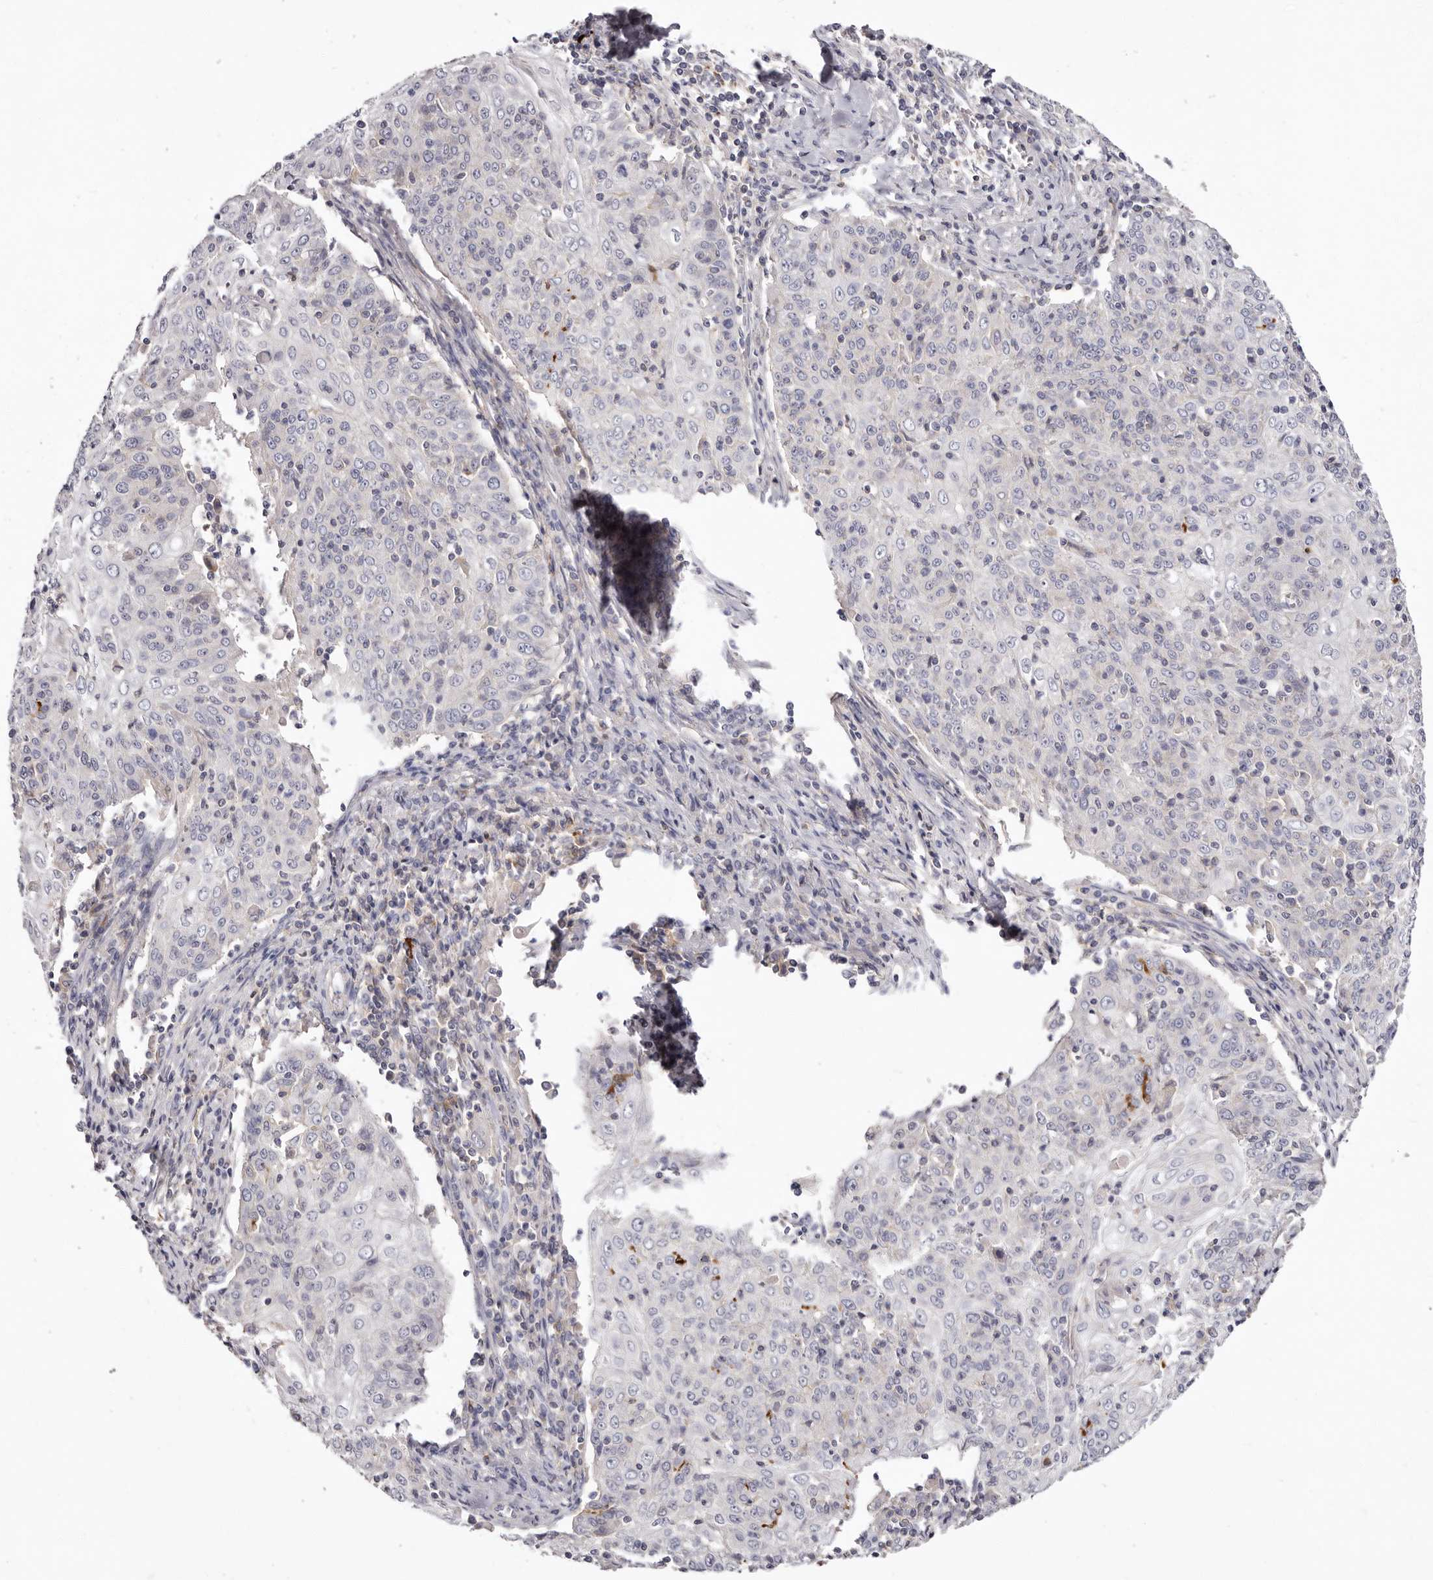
{"staining": {"intensity": "negative", "quantity": "none", "location": "none"}, "tissue": "cervical cancer", "cell_type": "Tumor cells", "image_type": "cancer", "snomed": [{"axis": "morphology", "description": "Squamous cell carcinoma, NOS"}, {"axis": "topography", "description": "Cervix"}], "caption": "The immunohistochemistry (IHC) image has no significant expression in tumor cells of squamous cell carcinoma (cervical) tissue. Nuclei are stained in blue.", "gene": "S1PR5", "patient": {"sex": "female", "age": 48}}